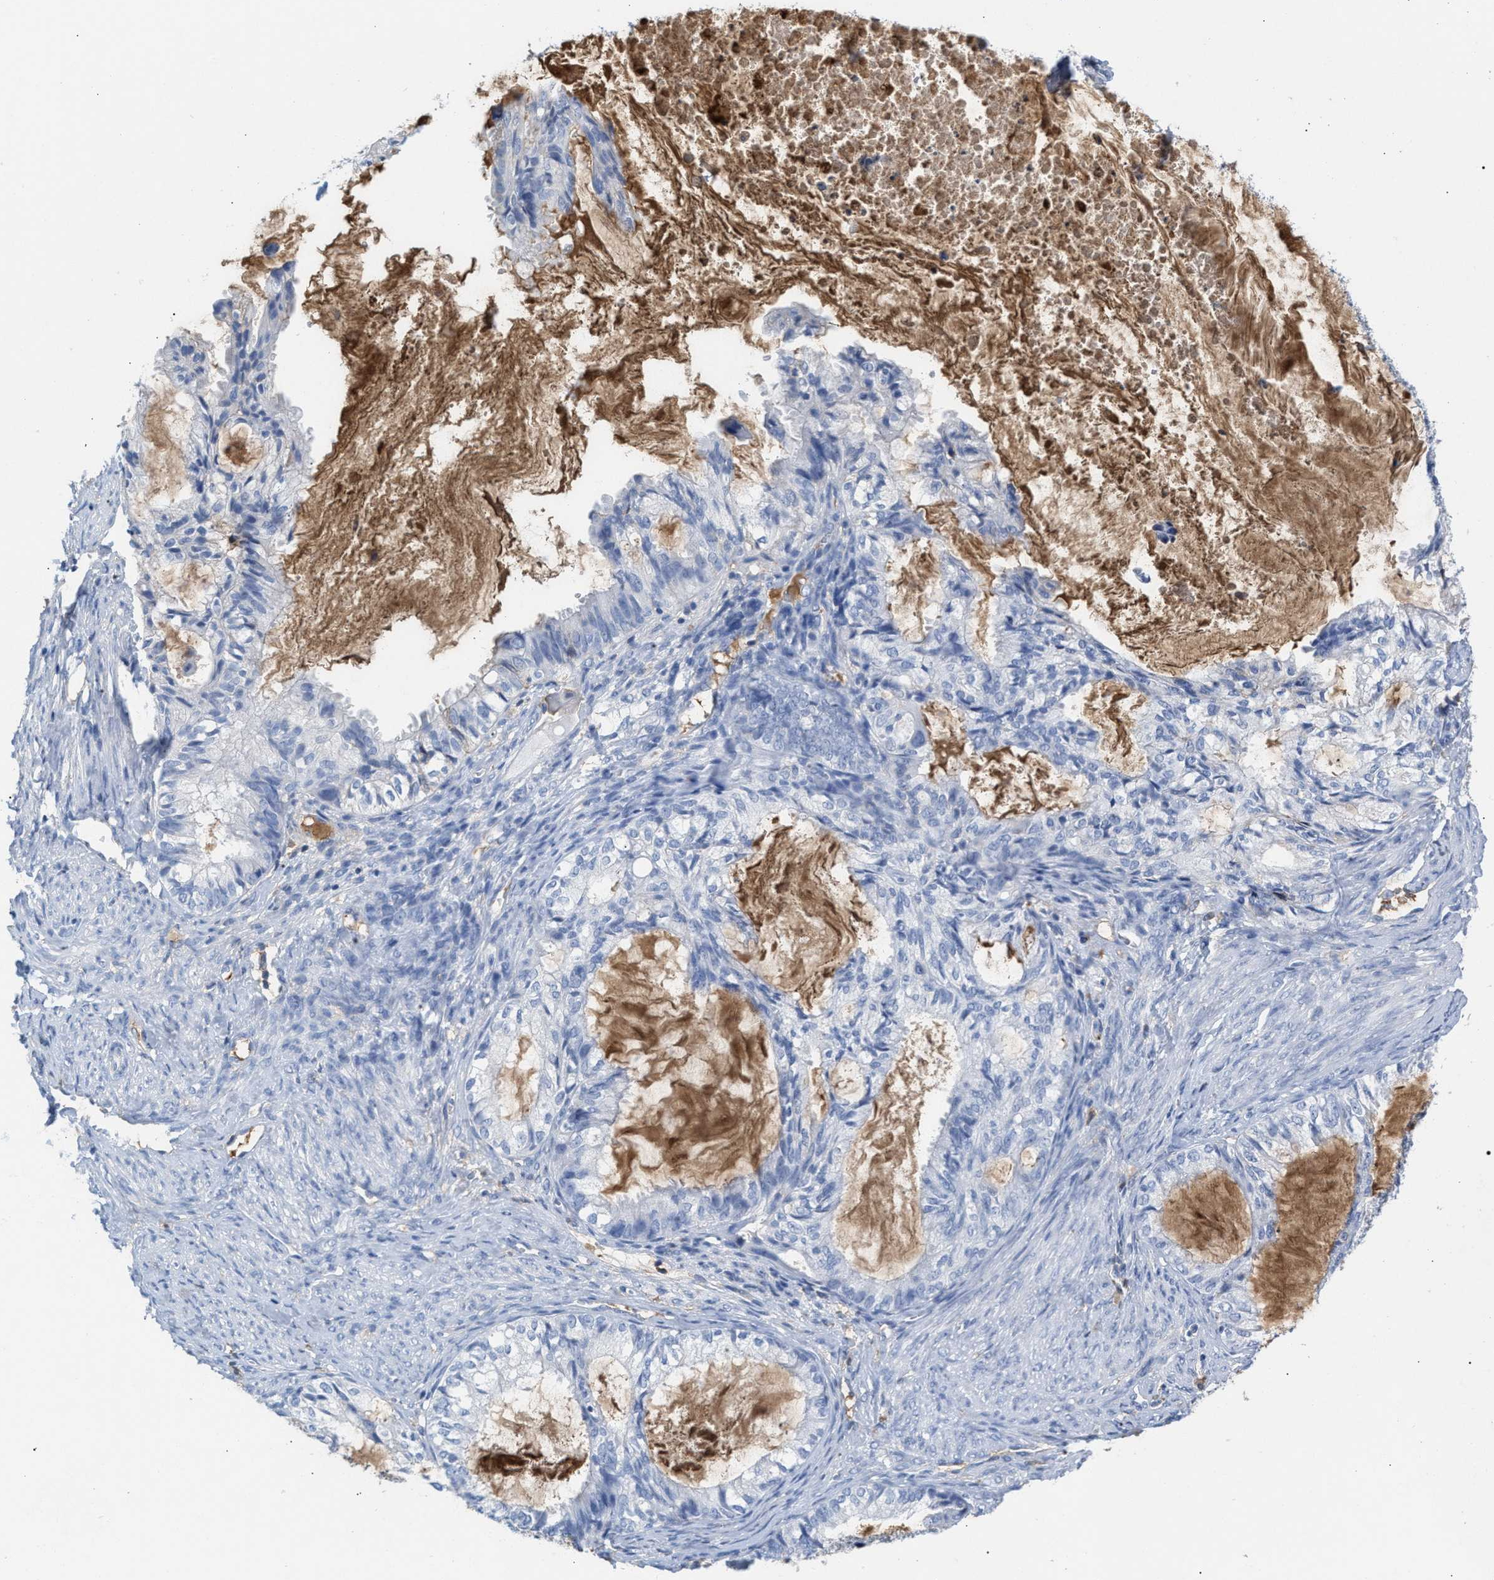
{"staining": {"intensity": "negative", "quantity": "none", "location": "none"}, "tissue": "cervical cancer", "cell_type": "Tumor cells", "image_type": "cancer", "snomed": [{"axis": "morphology", "description": "Normal tissue, NOS"}, {"axis": "morphology", "description": "Adenocarcinoma, NOS"}, {"axis": "topography", "description": "Cervix"}, {"axis": "topography", "description": "Endometrium"}], "caption": "Tumor cells are negative for protein expression in human cervical cancer.", "gene": "APOH", "patient": {"sex": "female", "age": 86}}